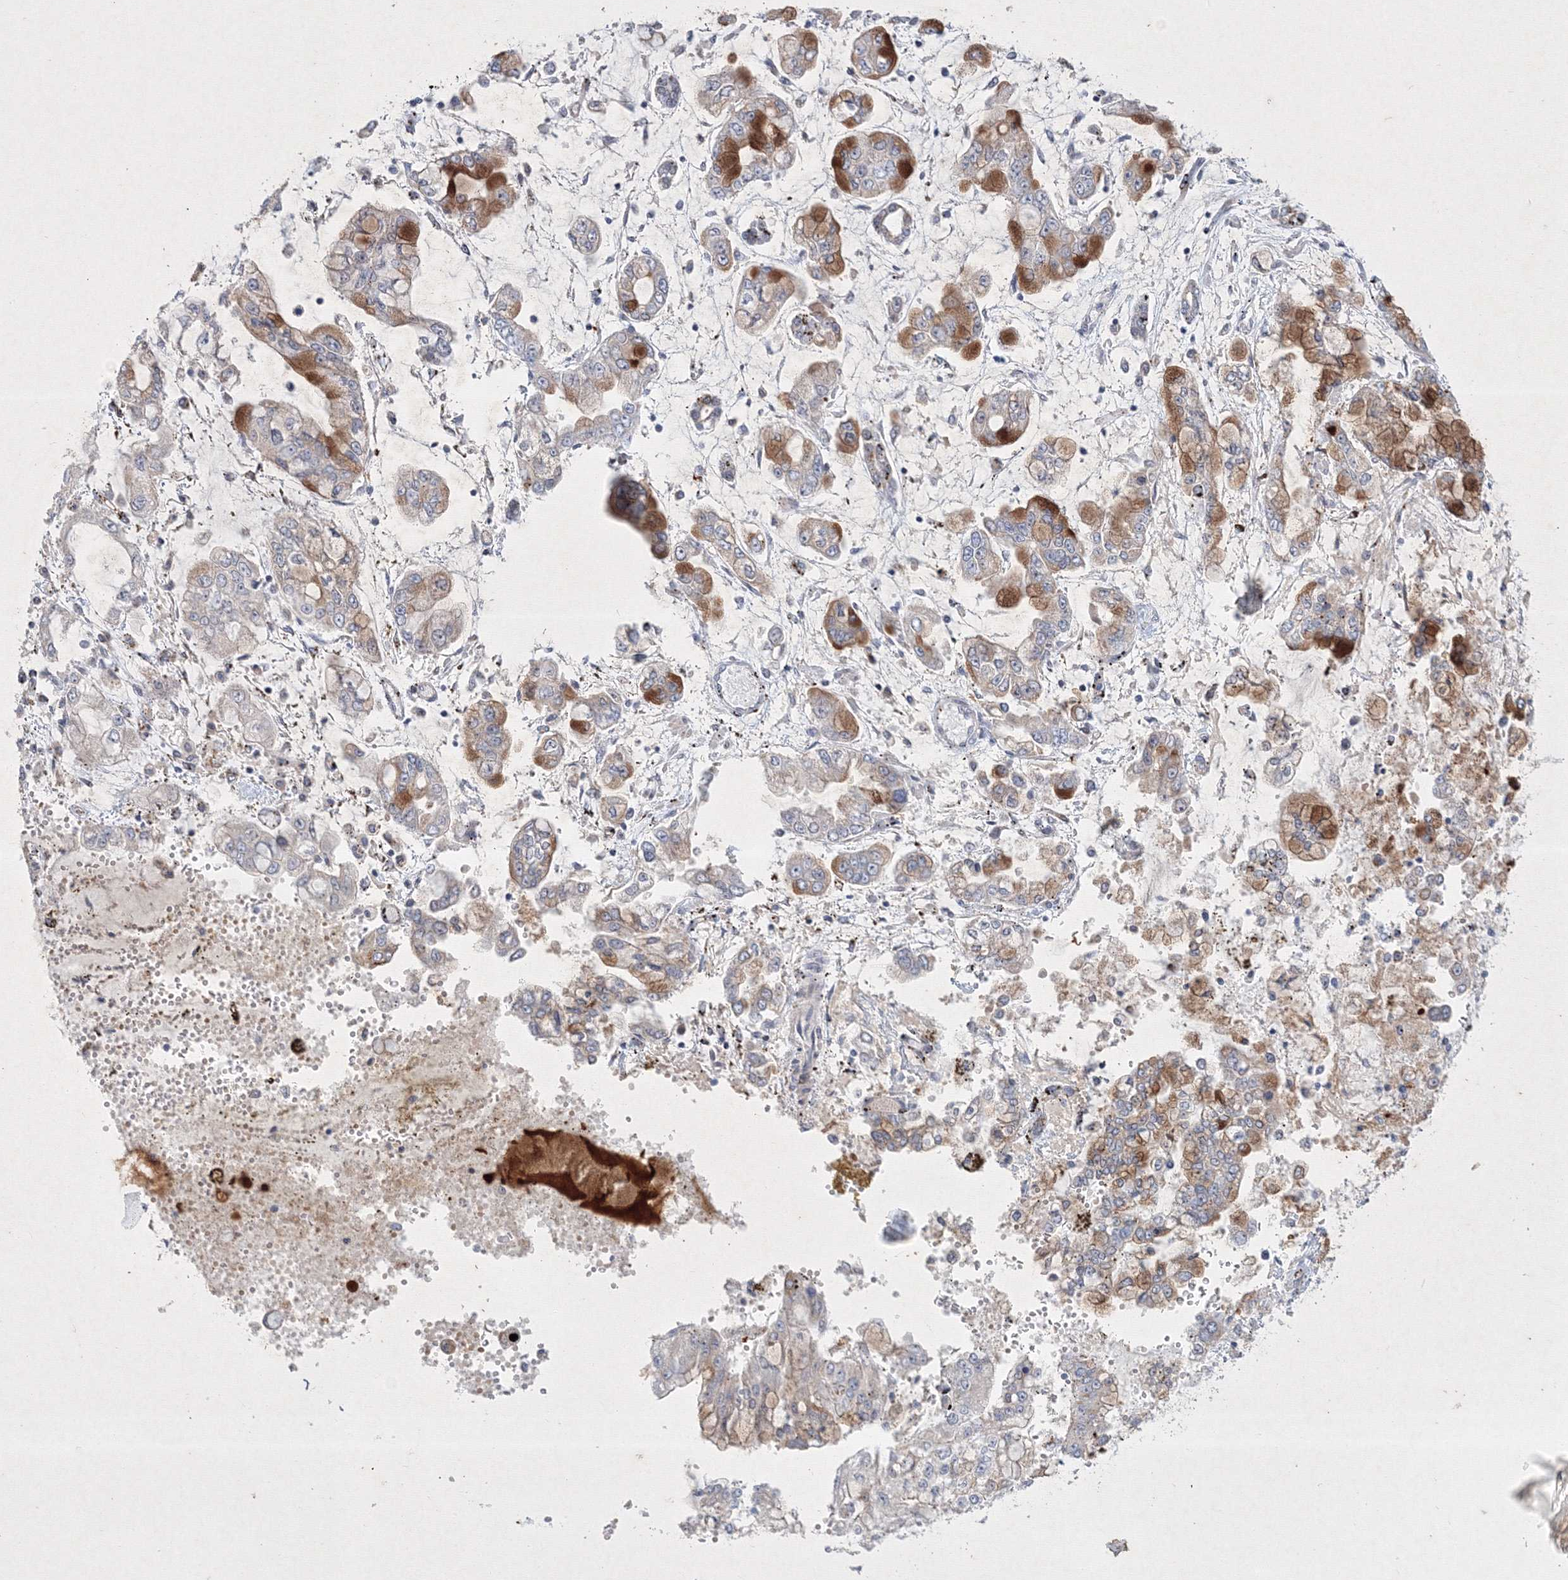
{"staining": {"intensity": "moderate", "quantity": "25%-75%", "location": "cytoplasmic/membranous"}, "tissue": "stomach cancer", "cell_type": "Tumor cells", "image_type": "cancer", "snomed": [{"axis": "morphology", "description": "Normal tissue, NOS"}, {"axis": "morphology", "description": "Adenocarcinoma, NOS"}, {"axis": "topography", "description": "Stomach, upper"}, {"axis": "topography", "description": "Stomach"}], "caption": "Protein expression analysis of human stomach cancer (adenocarcinoma) reveals moderate cytoplasmic/membranous staining in approximately 25%-75% of tumor cells. (IHC, brightfield microscopy, high magnification).", "gene": "CXXC4", "patient": {"sex": "male", "age": 76}}